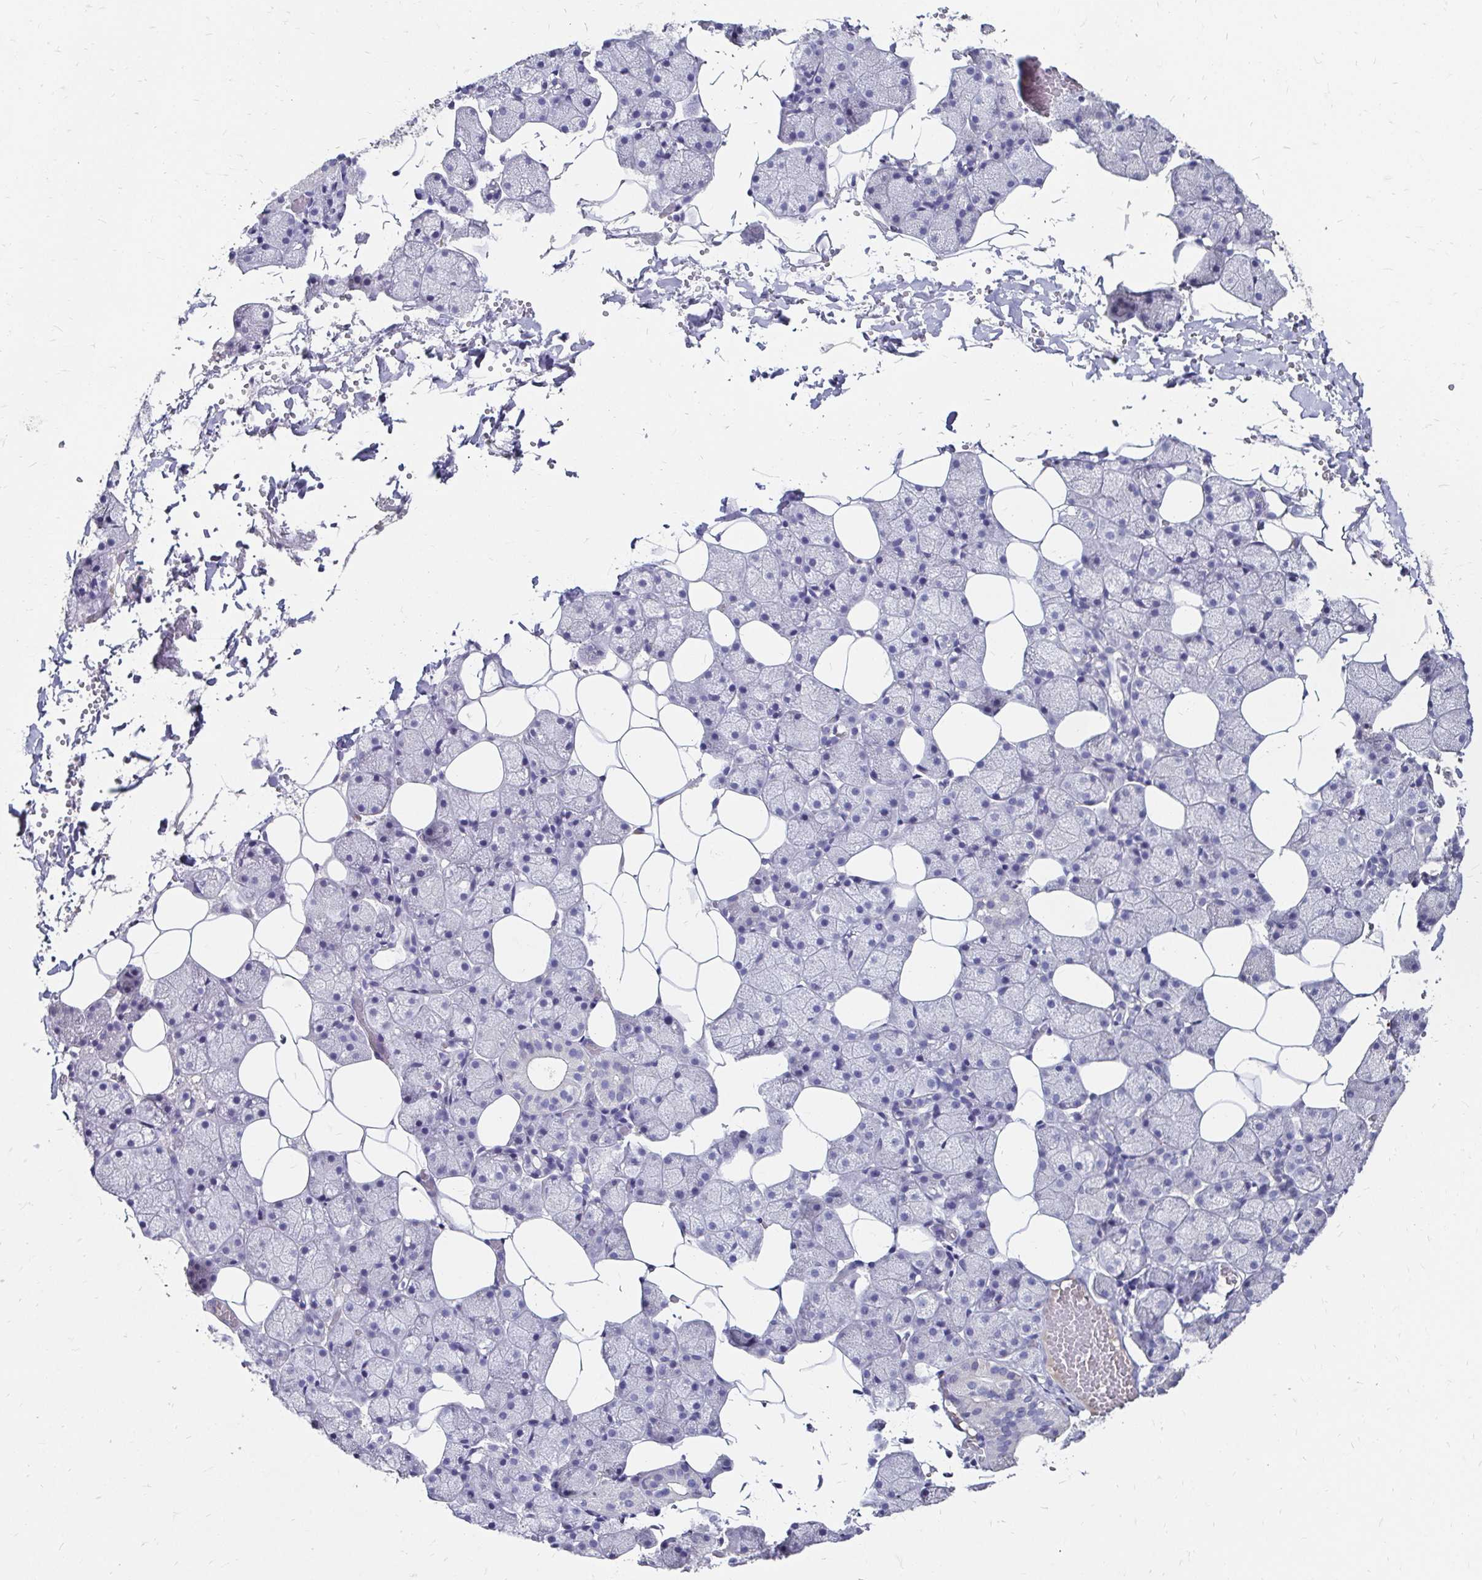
{"staining": {"intensity": "negative", "quantity": "none", "location": "none"}, "tissue": "salivary gland", "cell_type": "Glandular cells", "image_type": "normal", "snomed": [{"axis": "morphology", "description": "Normal tissue, NOS"}, {"axis": "topography", "description": "Salivary gland"}], "caption": "Immunohistochemical staining of normal salivary gland reveals no significant staining in glandular cells. (DAB (3,3'-diaminobenzidine) immunohistochemistry, high magnification).", "gene": "SCG3", "patient": {"sex": "male", "age": 38}}